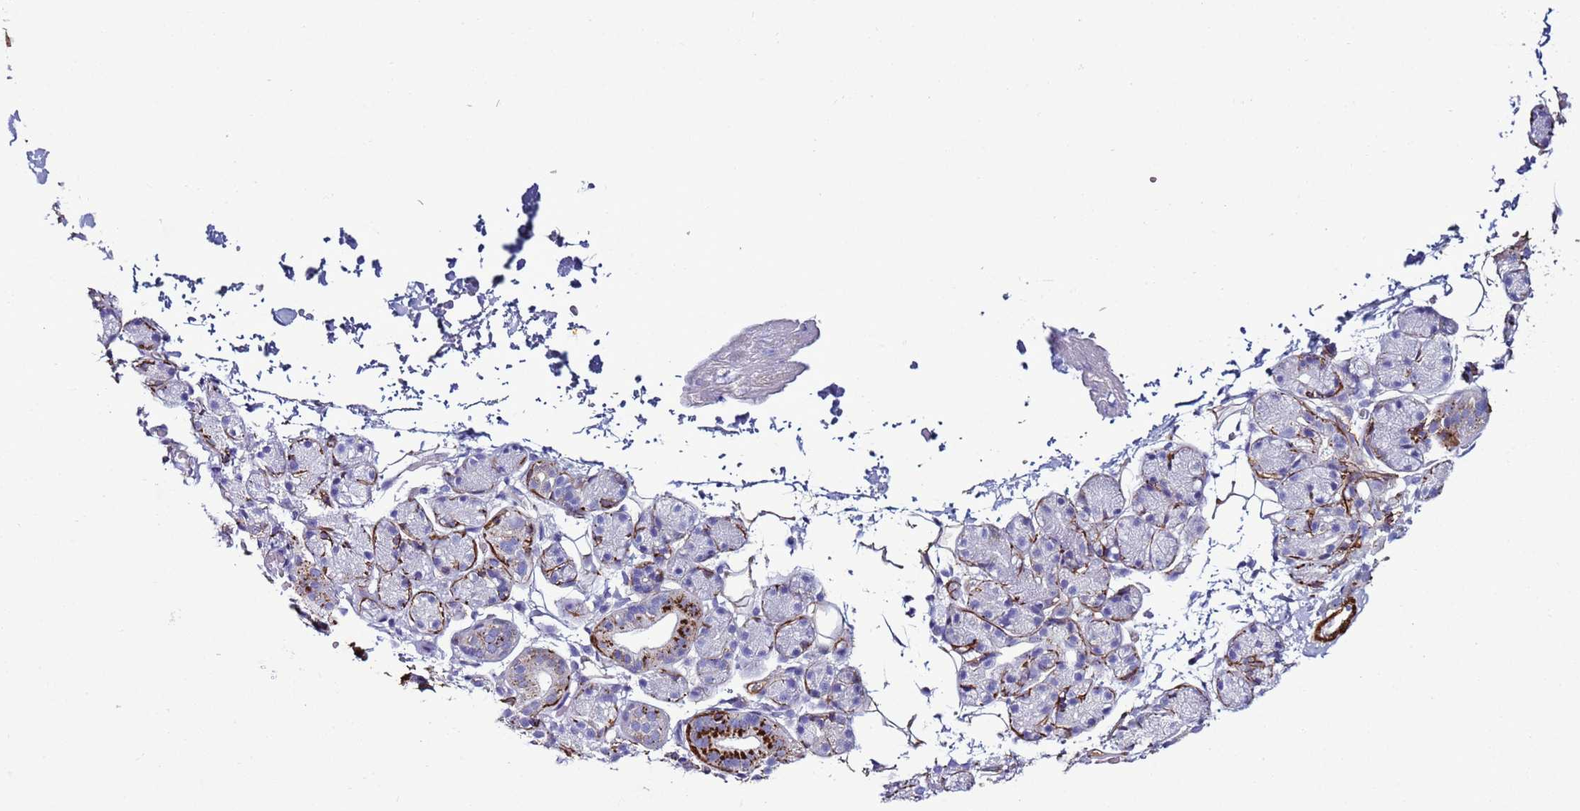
{"staining": {"intensity": "strong", "quantity": "<25%", "location": "cytoplasmic/membranous"}, "tissue": "salivary gland", "cell_type": "Glandular cells", "image_type": "normal", "snomed": [{"axis": "morphology", "description": "Normal tissue, NOS"}, {"axis": "topography", "description": "Salivary gland"}], "caption": "DAB immunohistochemical staining of benign human salivary gland shows strong cytoplasmic/membranous protein expression in approximately <25% of glandular cells.", "gene": "RABL2A", "patient": {"sex": "male", "age": 63}}